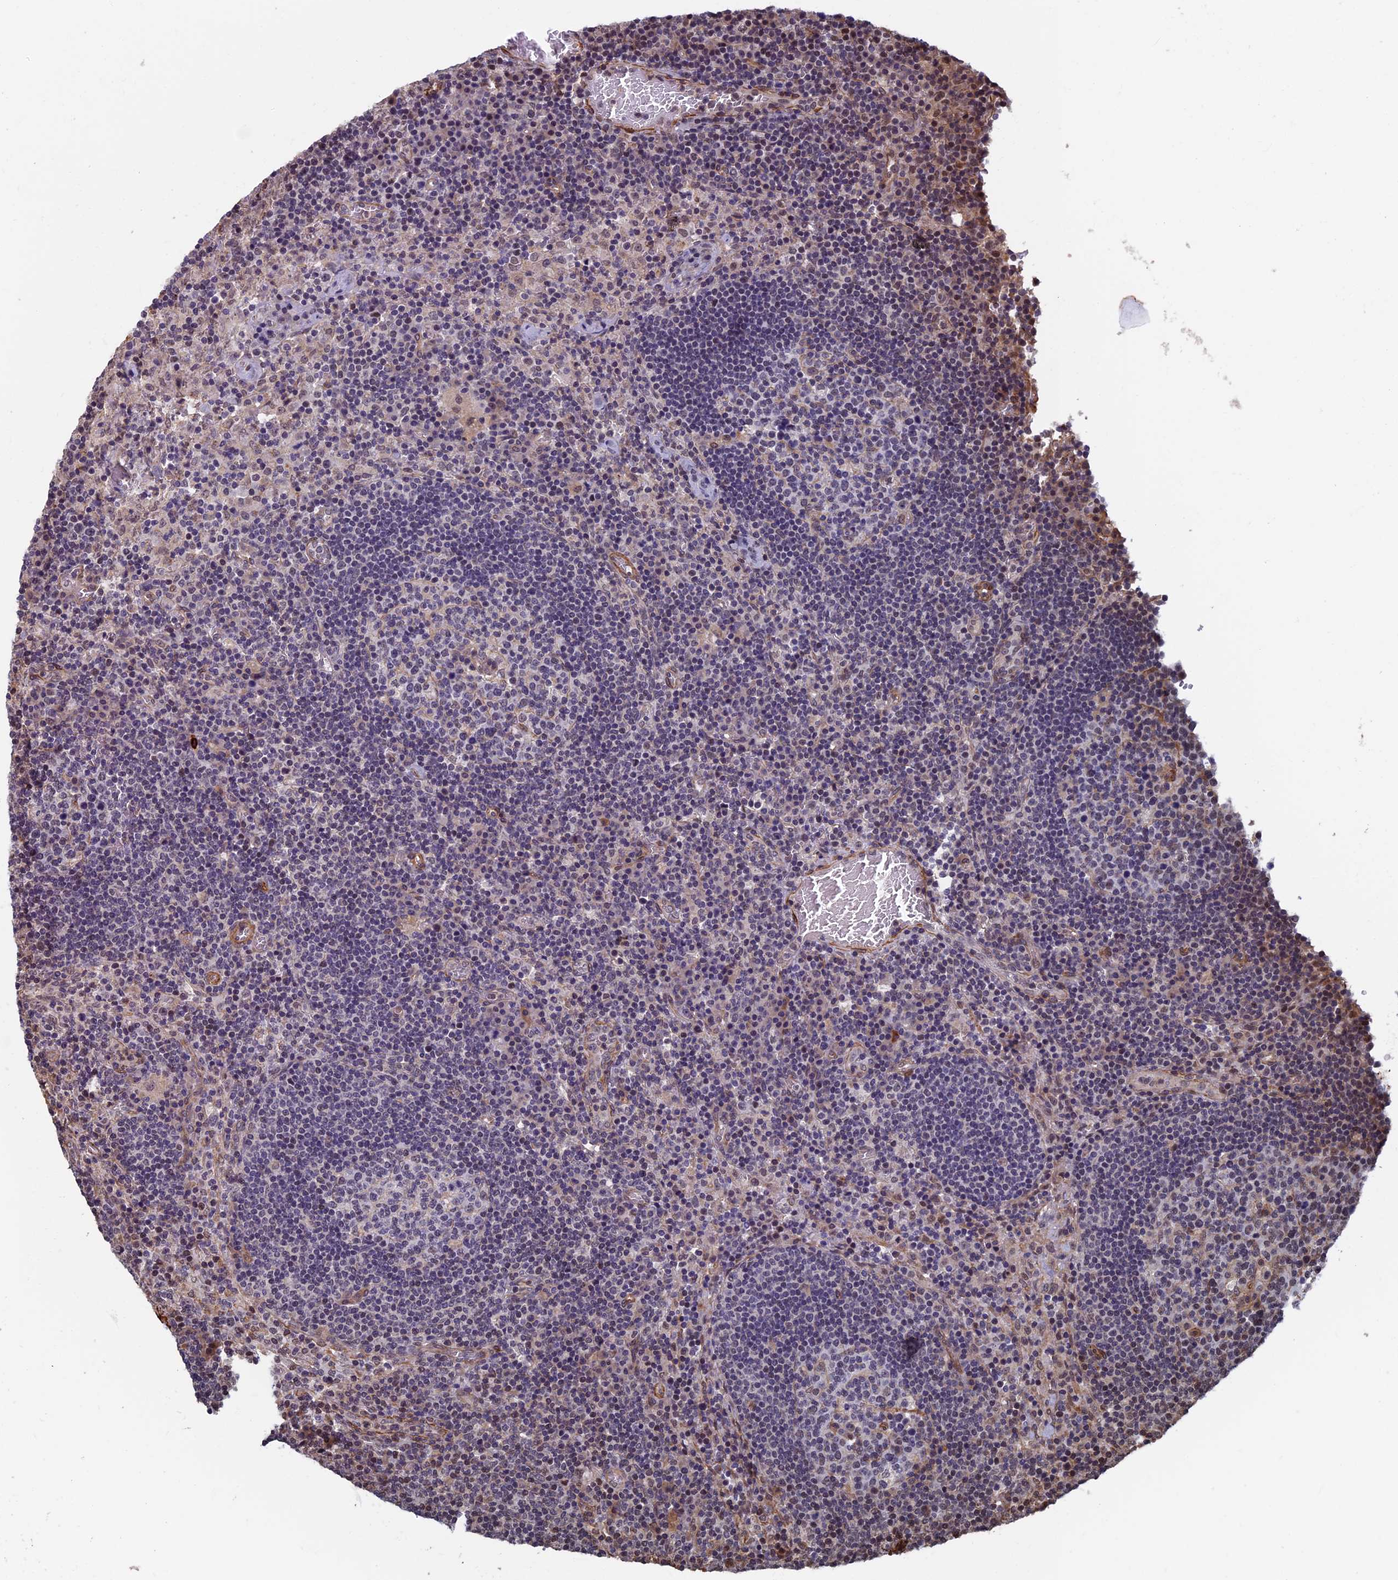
{"staining": {"intensity": "negative", "quantity": "none", "location": "none"}, "tissue": "lymph node", "cell_type": "Germinal center cells", "image_type": "normal", "snomed": [{"axis": "morphology", "description": "Normal tissue, NOS"}, {"axis": "topography", "description": "Lymph node"}], "caption": "Histopathology image shows no protein staining in germinal center cells of benign lymph node. (Stains: DAB (3,3'-diaminobenzidine) IHC with hematoxylin counter stain, Microscopy: brightfield microscopy at high magnification).", "gene": "CTDP1", "patient": {"sex": "male", "age": 58}}